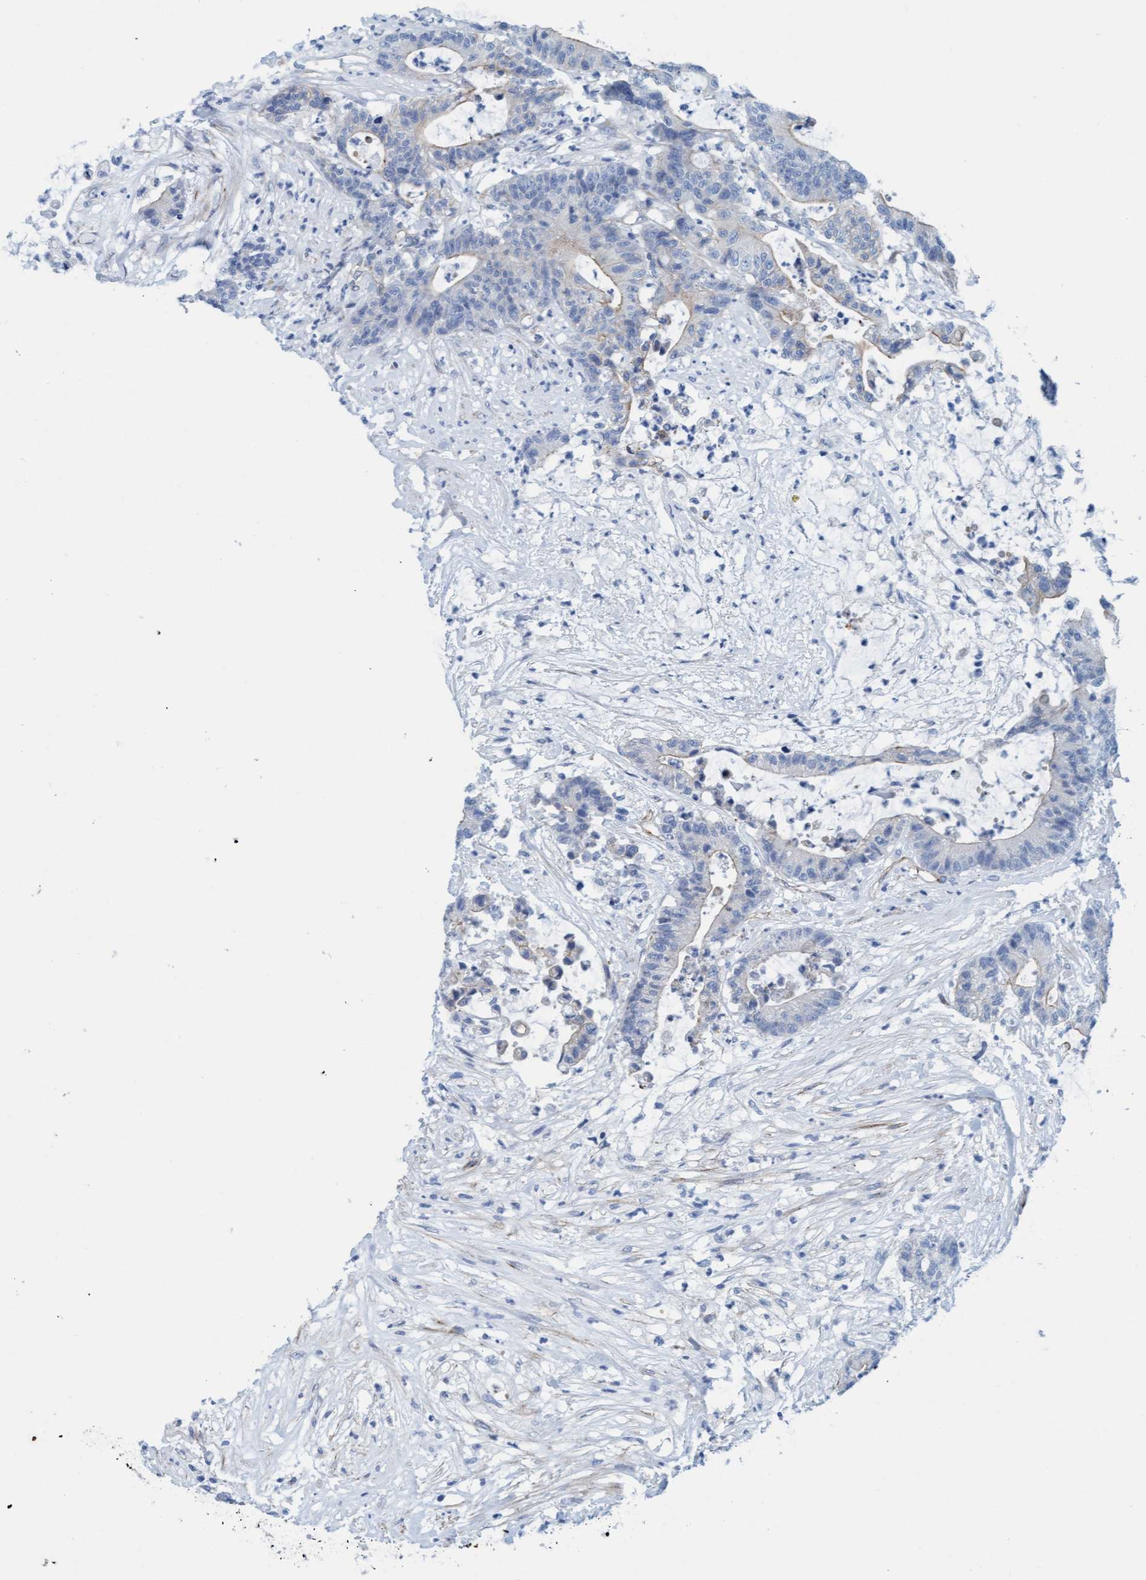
{"staining": {"intensity": "negative", "quantity": "none", "location": "none"}, "tissue": "colorectal cancer", "cell_type": "Tumor cells", "image_type": "cancer", "snomed": [{"axis": "morphology", "description": "Adenocarcinoma, NOS"}, {"axis": "topography", "description": "Colon"}], "caption": "An image of human colorectal cancer (adenocarcinoma) is negative for staining in tumor cells.", "gene": "MTFR1", "patient": {"sex": "female", "age": 84}}